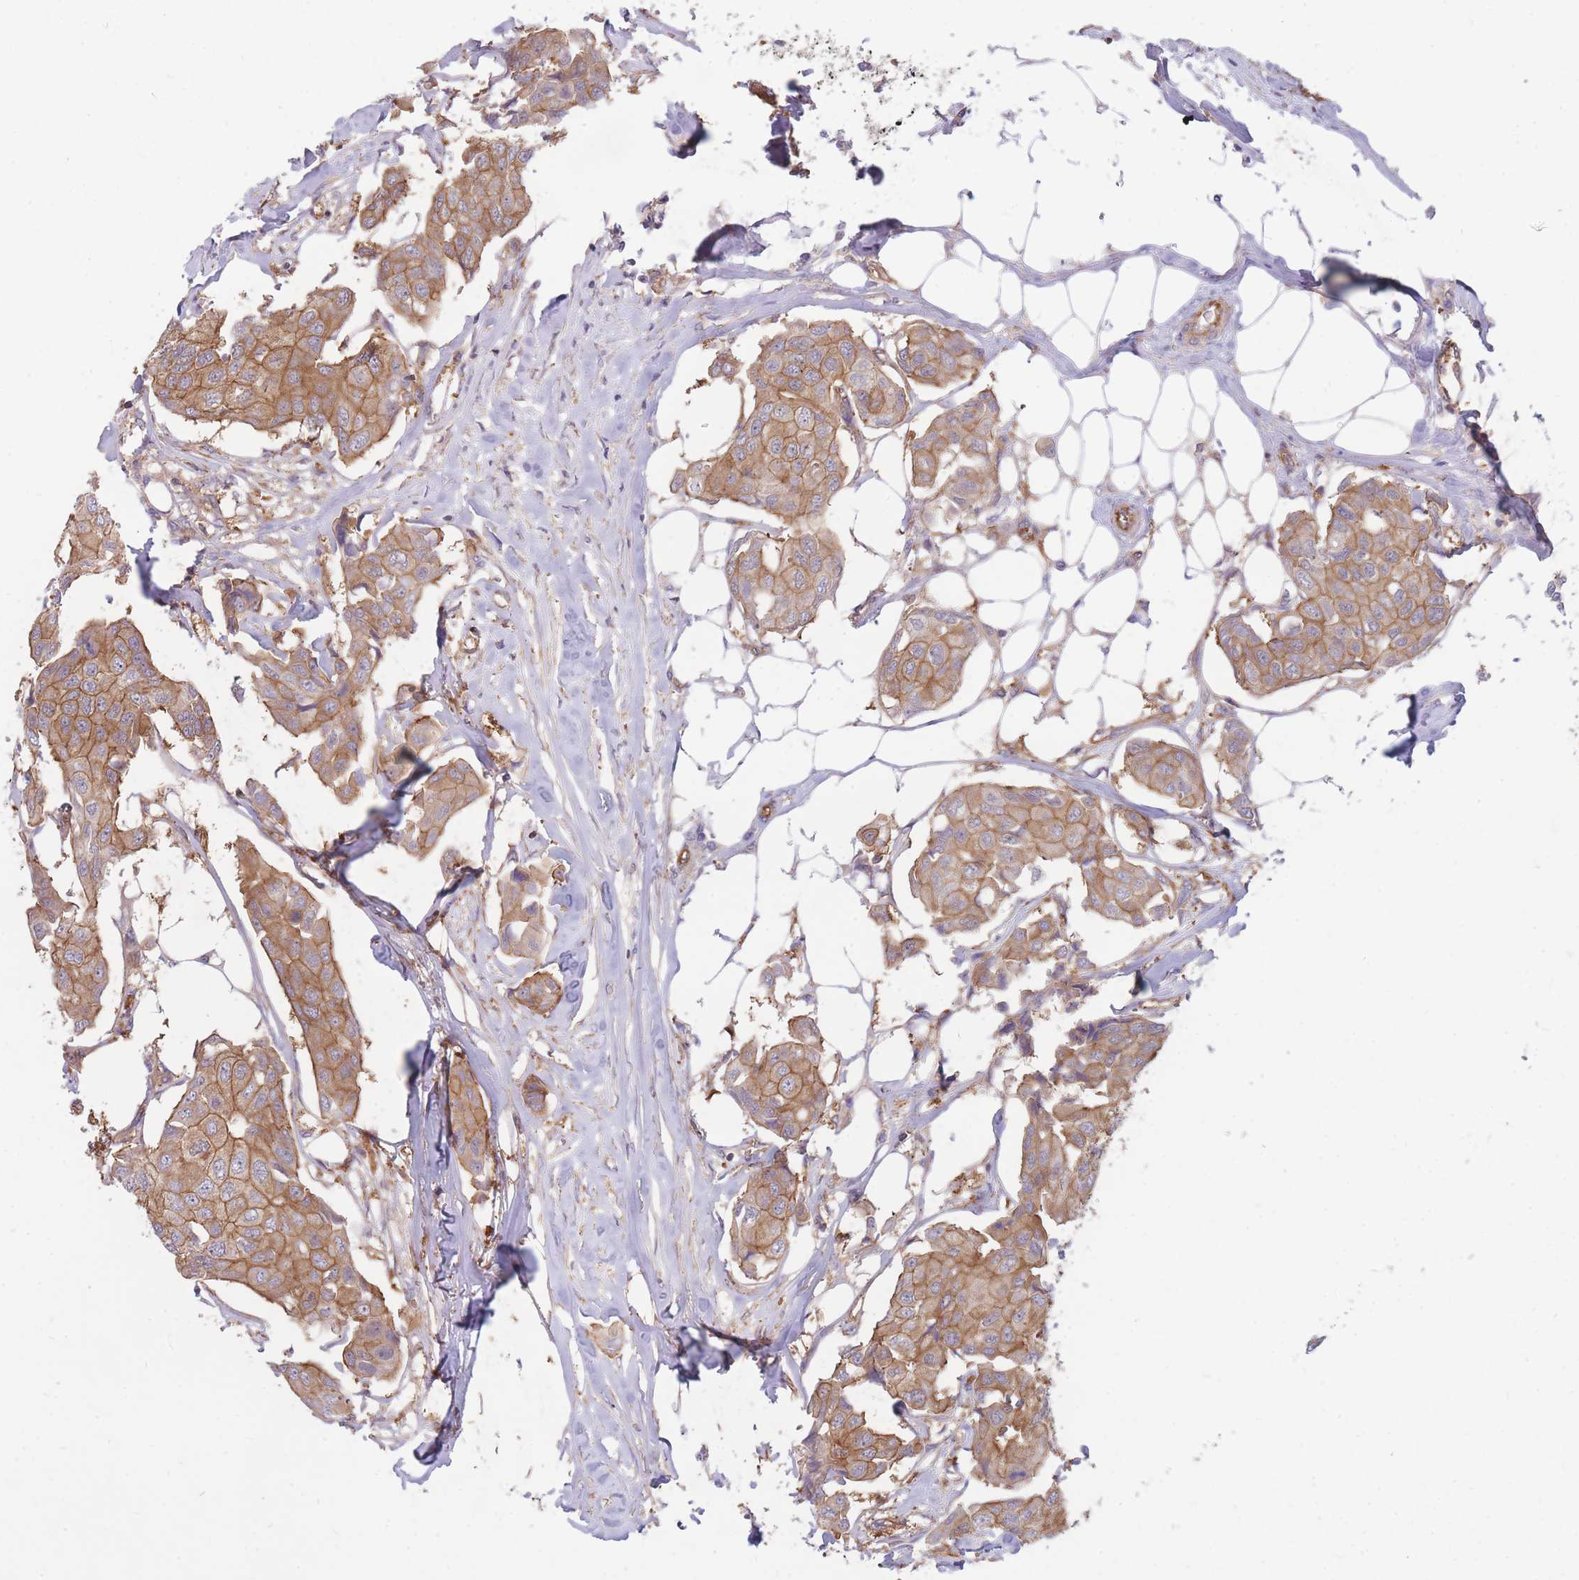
{"staining": {"intensity": "moderate", "quantity": ">75%", "location": "cytoplasmic/membranous"}, "tissue": "breast cancer", "cell_type": "Tumor cells", "image_type": "cancer", "snomed": [{"axis": "morphology", "description": "Duct carcinoma"}, {"axis": "topography", "description": "Breast"}, {"axis": "topography", "description": "Lymph node"}], "caption": "Immunohistochemical staining of human breast cancer exhibits medium levels of moderate cytoplasmic/membranous staining in about >75% of tumor cells.", "gene": "GGA1", "patient": {"sex": "female", "age": 80}}